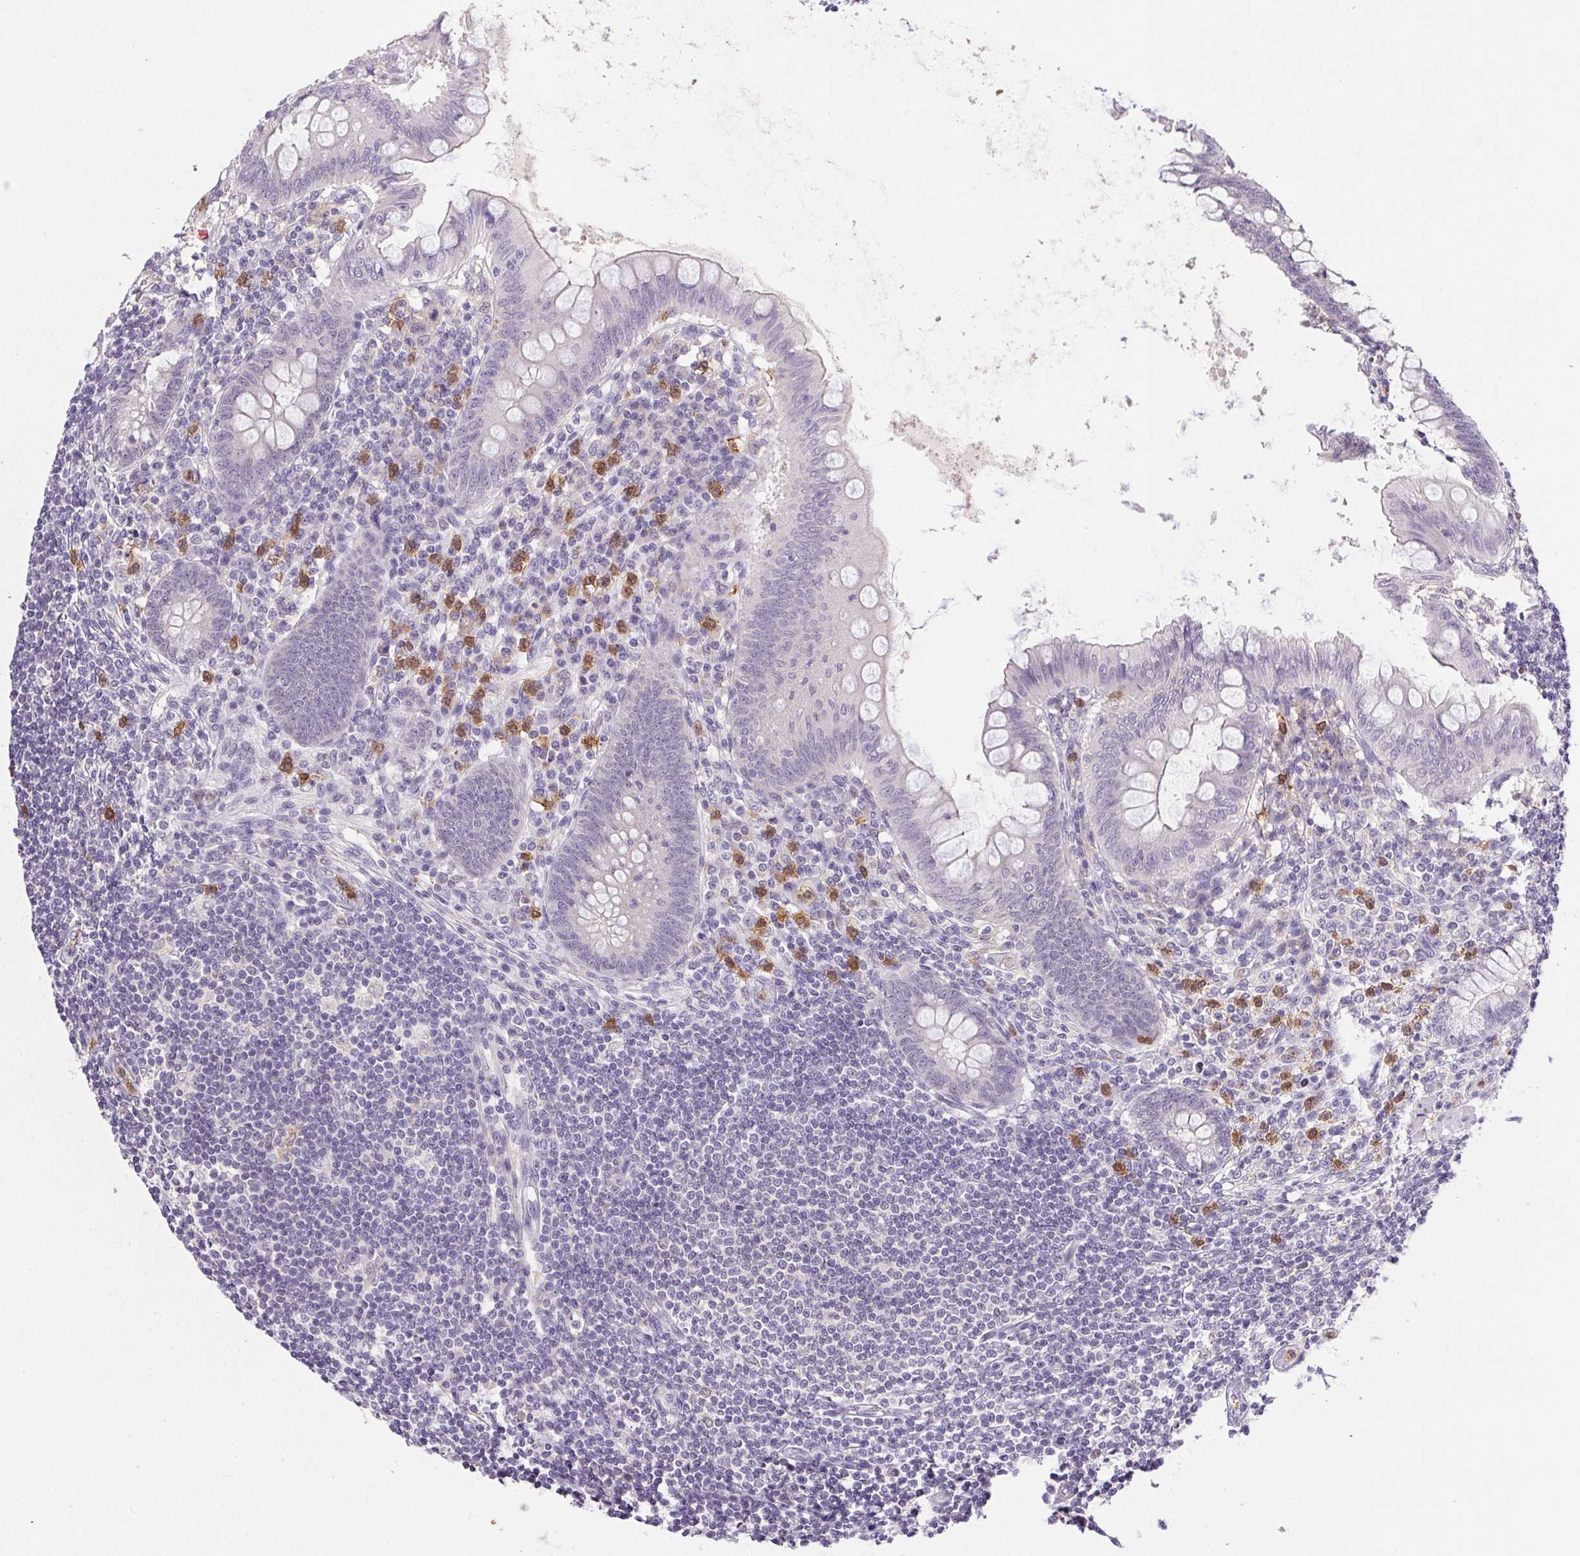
{"staining": {"intensity": "negative", "quantity": "none", "location": "none"}, "tissue": "appendix", "cell_type": "Glandular cells", "image_type": "normal", "snomed": [{"axis": "morphology", "description": "Normal tissue, NOS"}, {"axis": "topography", "description": "Appendix"}], "caption": "There is no significant staining in glandular cells of appendix. The staining was performed using DAB to visualize the protein expression in brown, while the nuclei were stained in blue with hematoxylin (Magnification: 20x).", "gene": "DNAJC5G", "patient": {"sex": "female", "age": 57}}